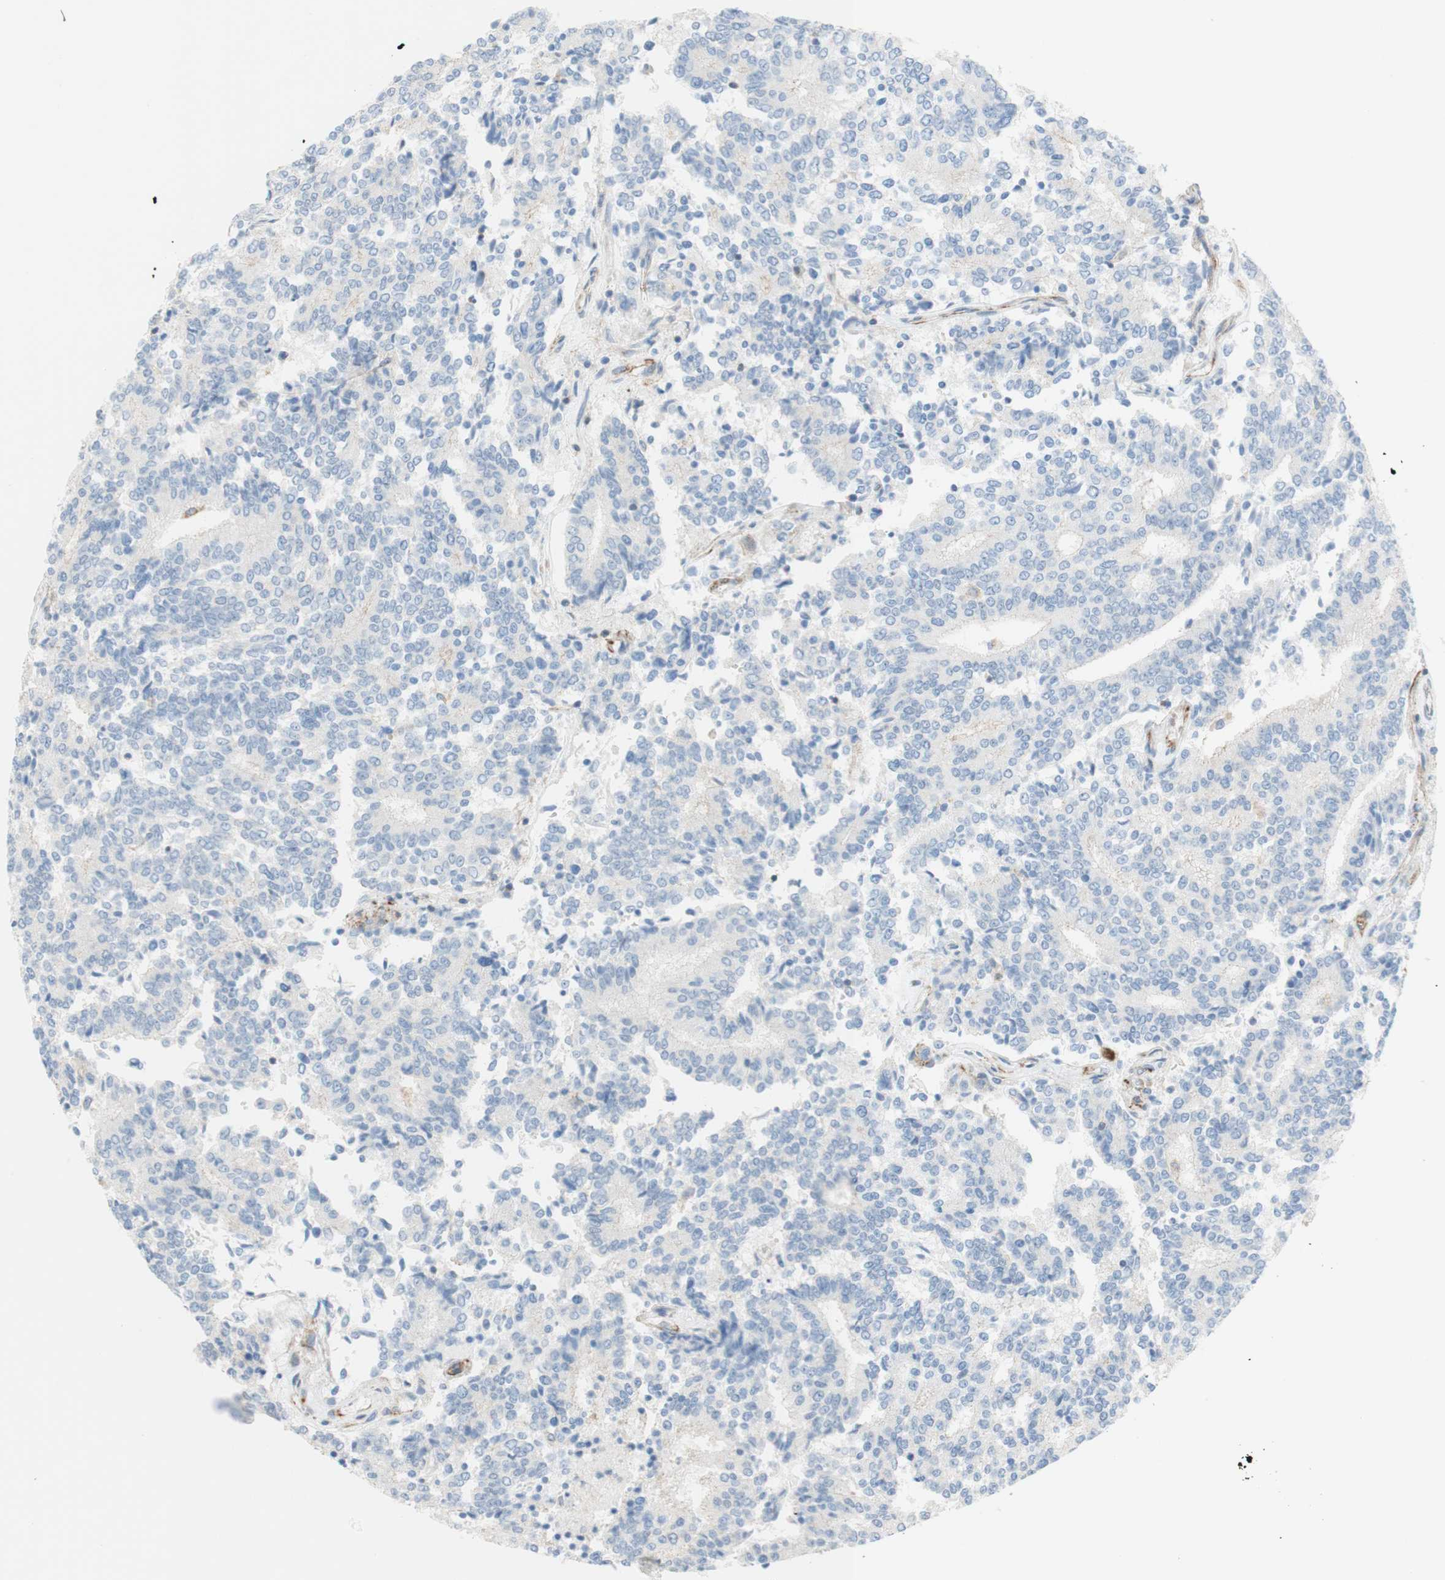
{"staining": {"intensity": "negative", "quantity": "none", "location": "none"}, "tissue": "prostate cancer", "cell_type": "Tumor cells", "image_type": "cancer", "snomed": [{"axis": "morphology", "description": "Normal tissue, NOS"}, {"axis": "morphology", "description": "Adenocarcinoma, High grade"}, {"axis": "topography", "description": "Prostate"}, {"axis": "topography", "description": "Seminal veicle"}], "caption": "A histopathology image of human prostate high-grade adenocarcinoma is negative for staining in tumor cells. Nuclei are stained in blue.", "gene": "POU2AF1", "patient": {"sex": "male", "age": 55}}